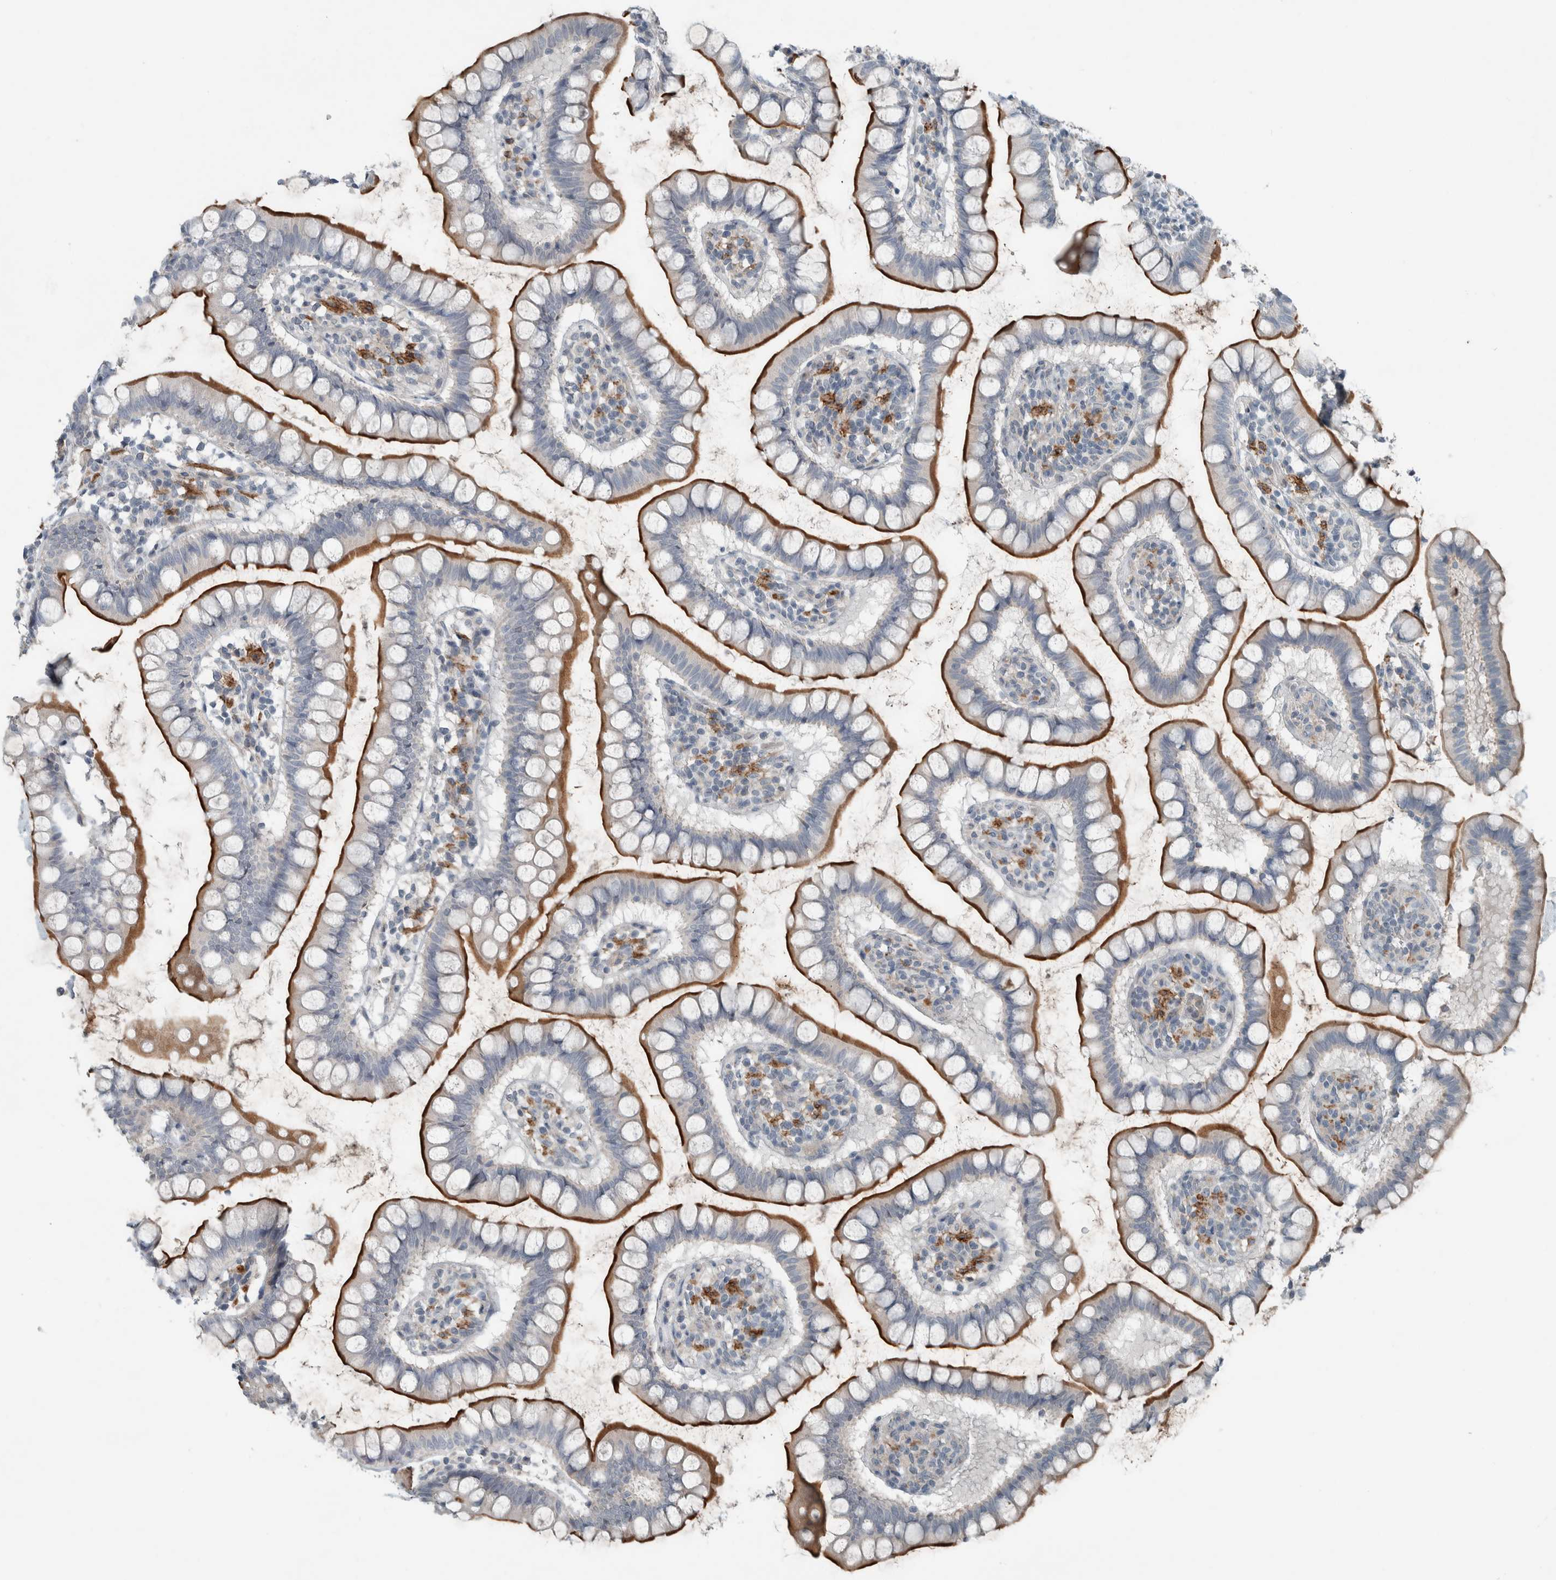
{"staining": {"intensity": "strong", "quantity": "25%-75%", "location": "cytoplasmic/membranous"}, "tissue": "small intestine", "cell_type": "Glandular cells", "image_type": "normal", "snomed": [{"axis": "morphology", "description": "Normal tissue, NOS"}, {"axis": "topography", "description": "Small intestine"}], "caption": "Immunohistochemistry (IHC) micrograph of benign small intestine stained for a protein (brown), which displays high levels of strong cytoplasmic/membranous staining in approximately 25%-75% of glandular cells.", "gene": "JADE2", "patient": {"sex": "female", "age": 84}}